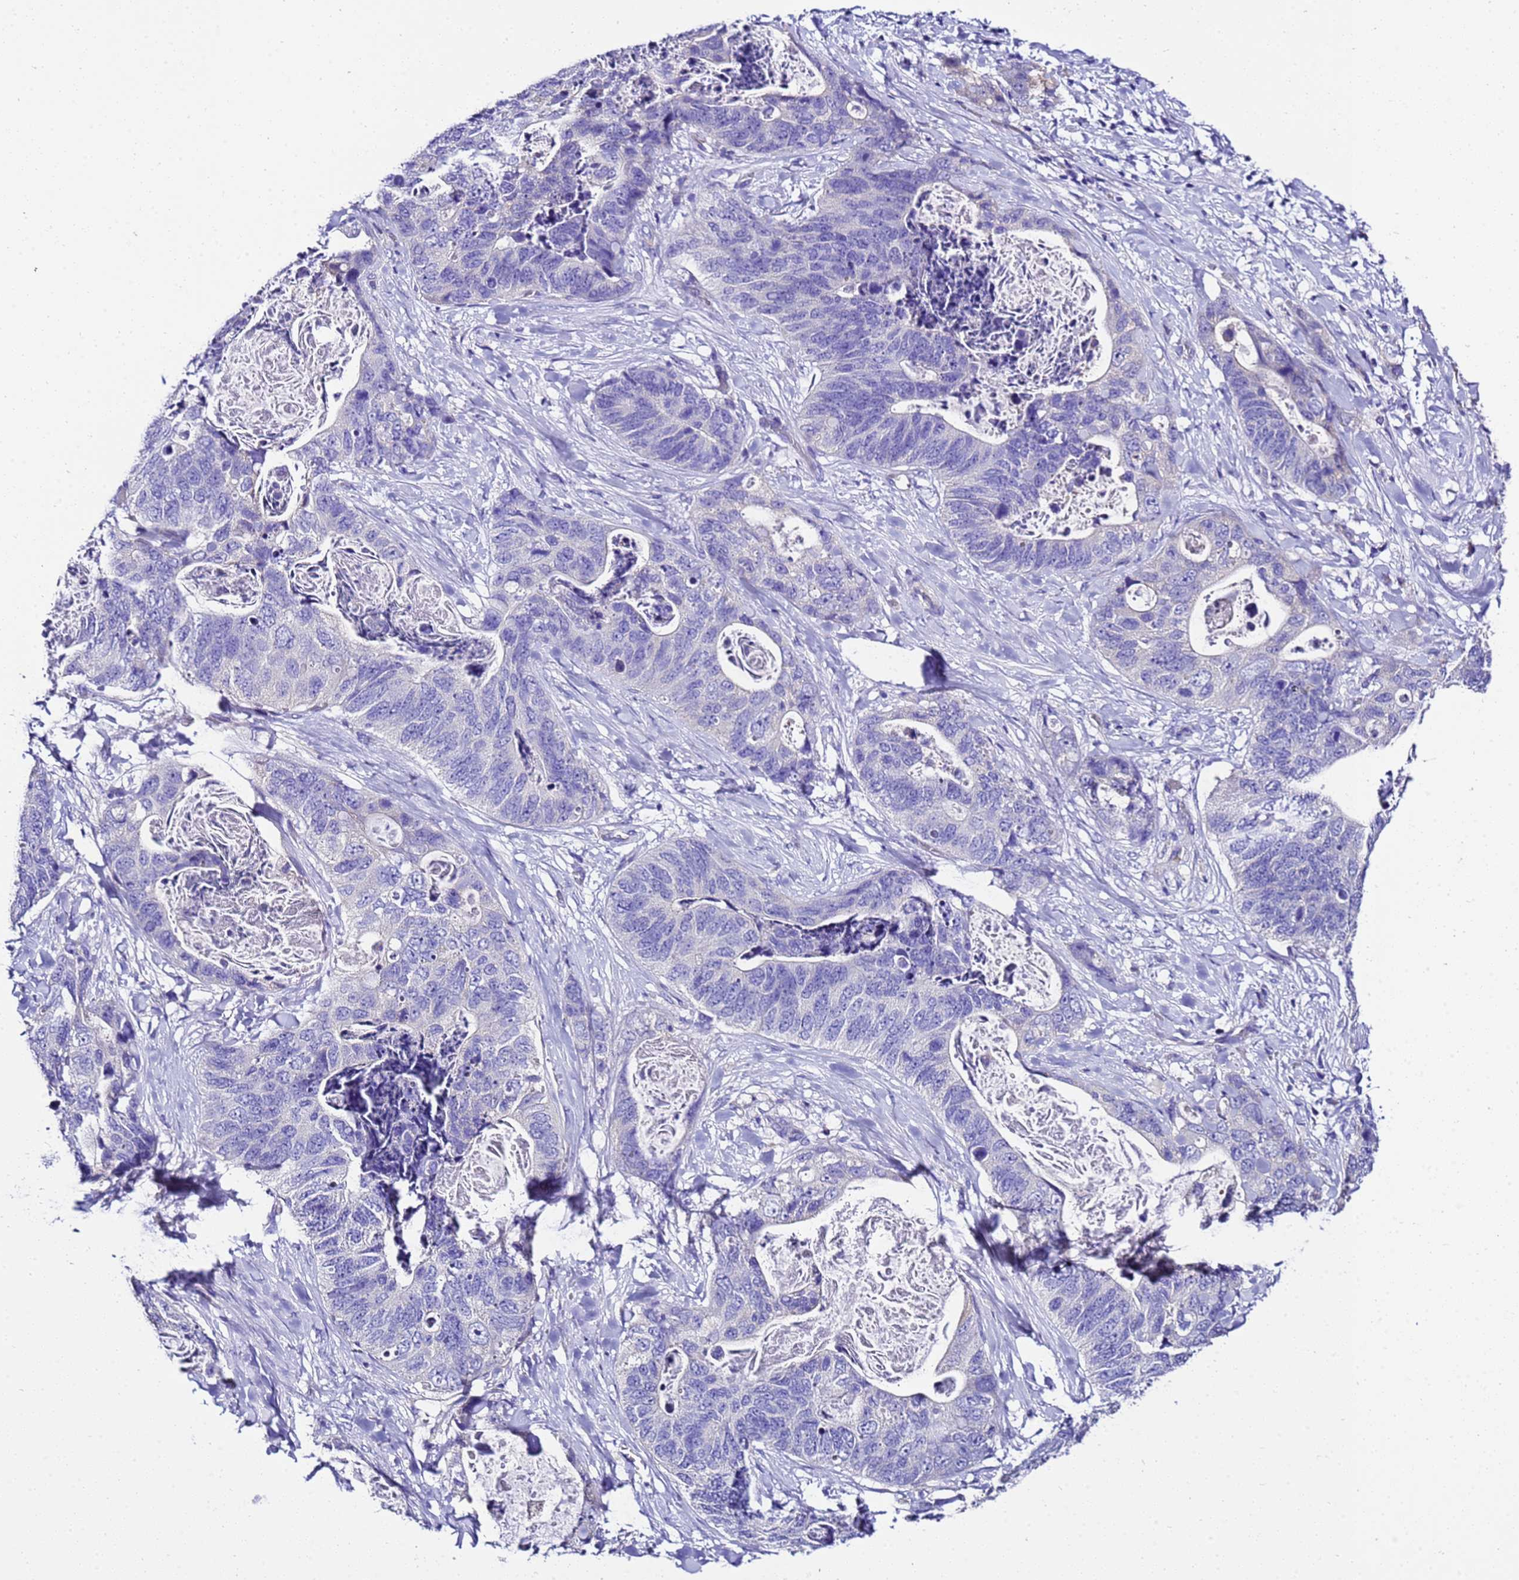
{"staining": {"intensity": "negative", "quantity": "none", "location": "none"}, "tissue": "stomach cancer", "cell_type": "Tumor cells", "image_type": "cancer", "snomed": [{"axis": "morphology", "description": "Adenocarcinoma, NOS"}, {"axis": "topography", "description": "Stomach"}], "caption": "Stomach cancer (adenocarcinoma) was stained to show a protein in brown. There is no significant expression in tumor cells.", "gene": "UGT2A1", "patient": {"sex": "female", "age": 89}}